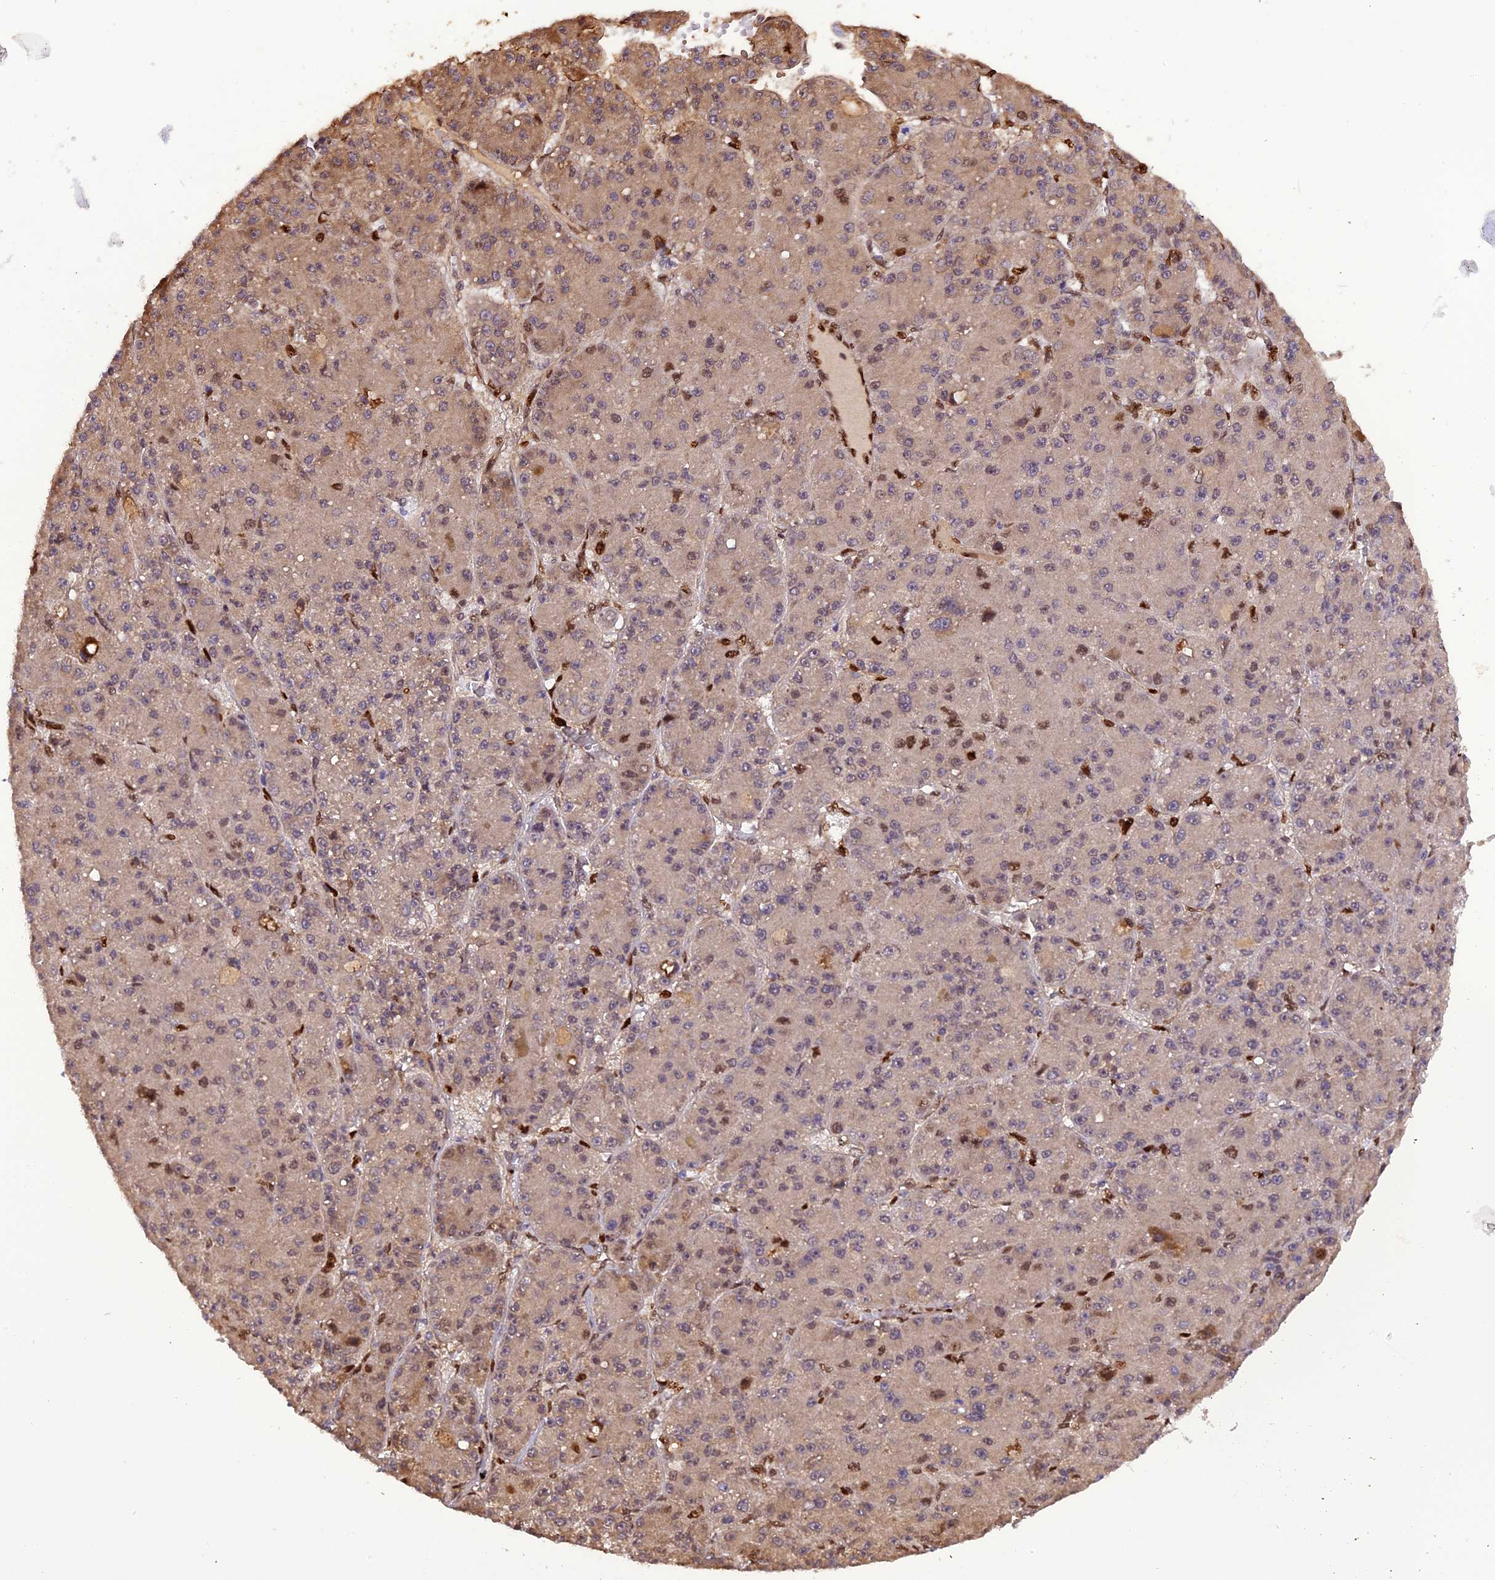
{"staining": {"intensity": "moderate", "quantity": "<25%", "location": "cytoplasmic/membranous,nuclear"}, "tissue": "liver cancer", "cell_type": "Tumor cells", "image_type": "cancer", "snomed": [{"axis": "morphology", "description": "Carcinoma, Hepatocellular, NOS"}, {"axis": "topography", "description": "Liver"}], "caption": "This is an image of immunohistochemistry staining of liver cancer (hepatocellular carcinoma), which shows moderate expression in the cytoplasmic/membranous and nuclear of tumor cells.", "gene": "MICALL1", "patient": {"sex": "male", "age": 67}}